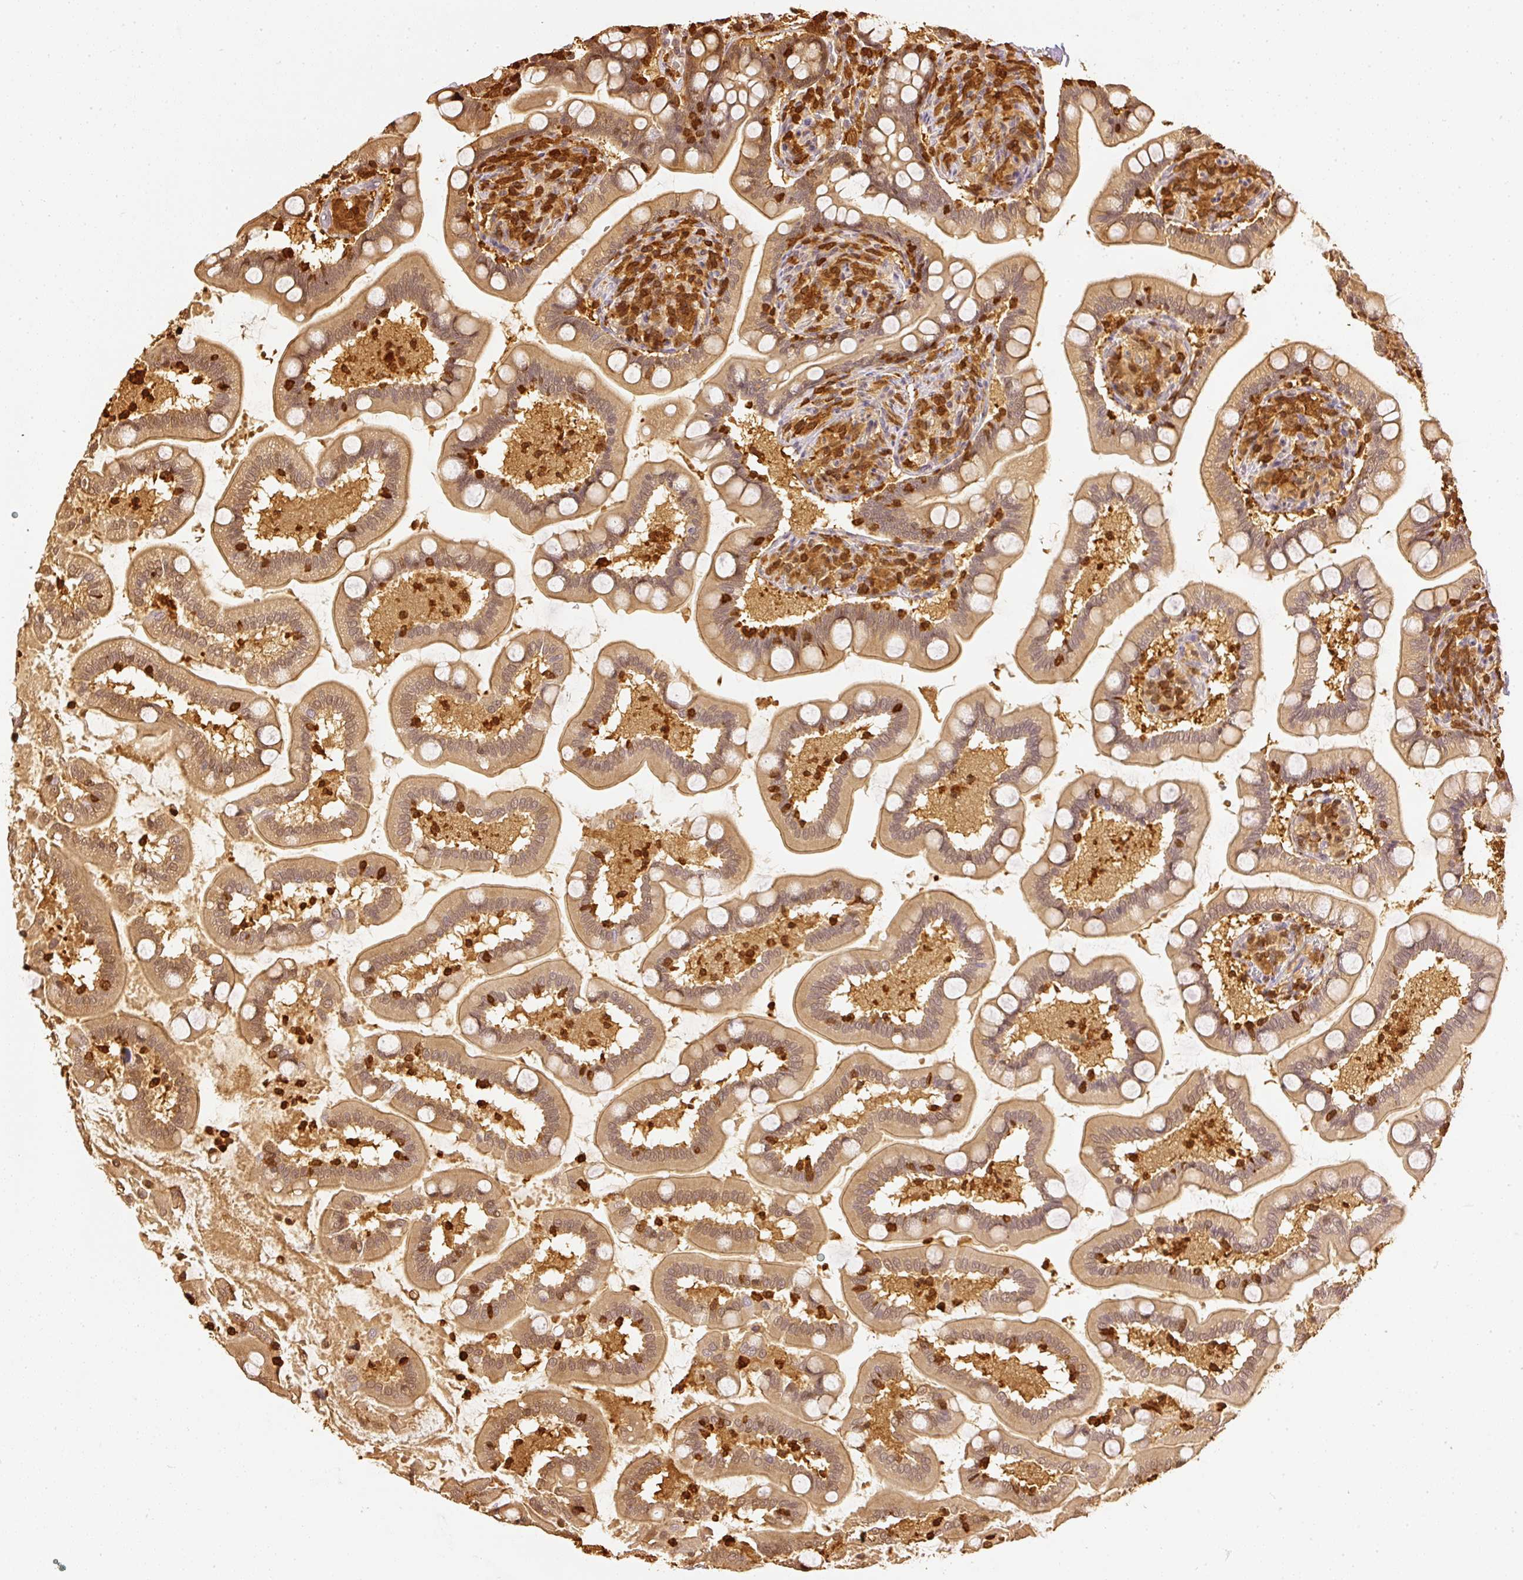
{"staining": {"intensity": "moderate", "quantity": ">75%", "location": "cytoplasmic/membranous,nuclear"}, "tissue": "small intestine", "cell_type": "Glandular cells", "image_type": "normal", "snomed": [{"axis": "morphology", "description": "Normal tissue, NOS"}, {"axis": "topography", "description": "Small intestine"}], "caption": "Immunohistochemical staining of unremarkable small intestine displays >75% levels of moderate cytoplasmic/membranous,nuclear protein staining in approximately >75% of glandular cells.", "gene": "PFN1", "patient": {"sex": "female", "age": 64}}